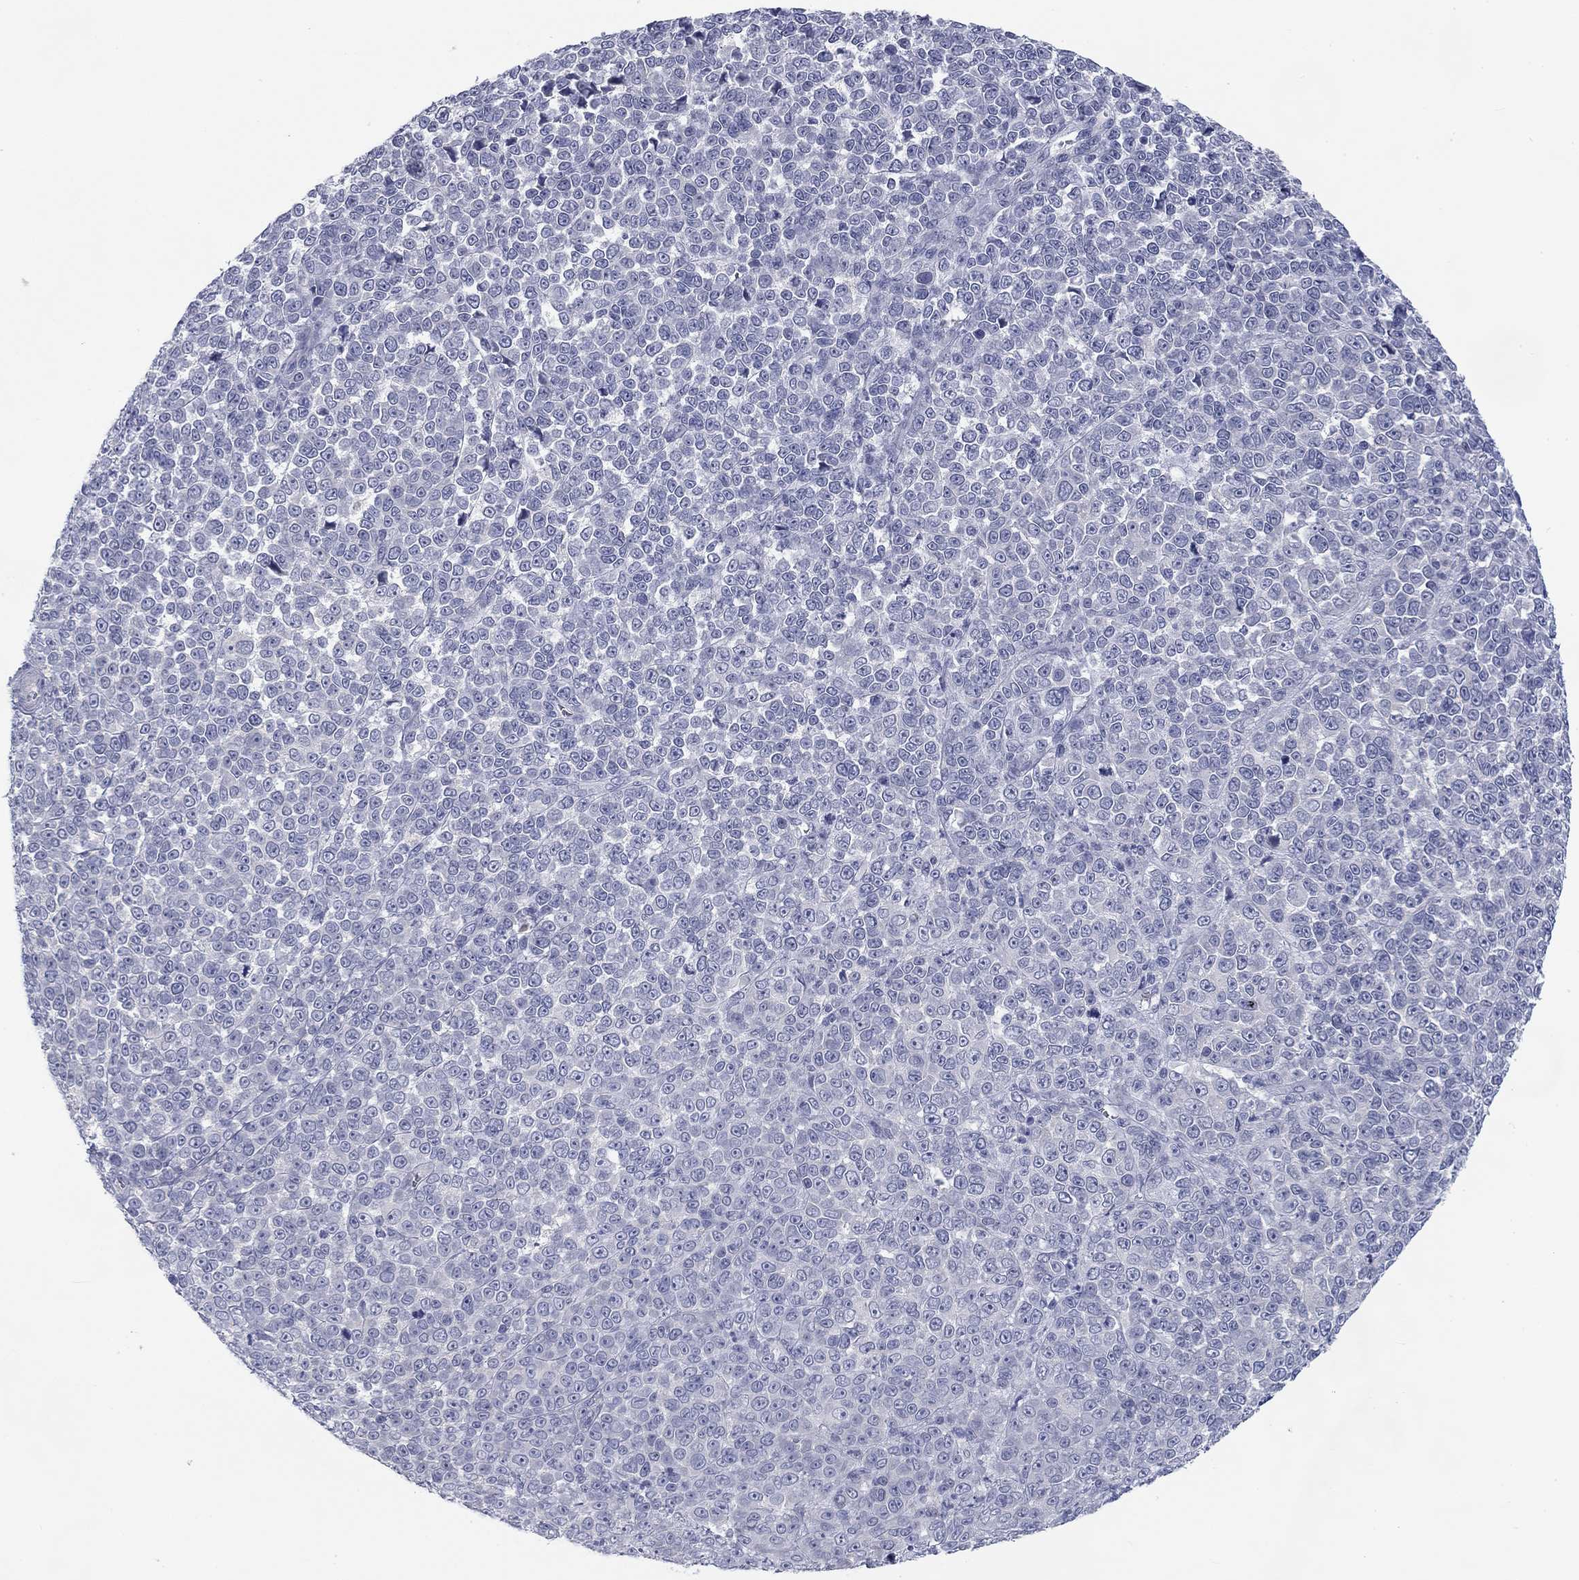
{"staining": {"intensity": "negative", "quantity": "none", "location": "none"}, "tissue": "melanoma", "cell_type": "Tumor cells", "image_type": "cancer", "snomed": [{"axis": "morphology", "description": "Malignant melanoma, NOS"}, {"axis": "topography", "description": "Skin"}], "caption": "The image reveals no significant staining in tumor cells of malignant melanoma.", "gene": "CALB1", "patient": {"sex": "female", "age": 95}}